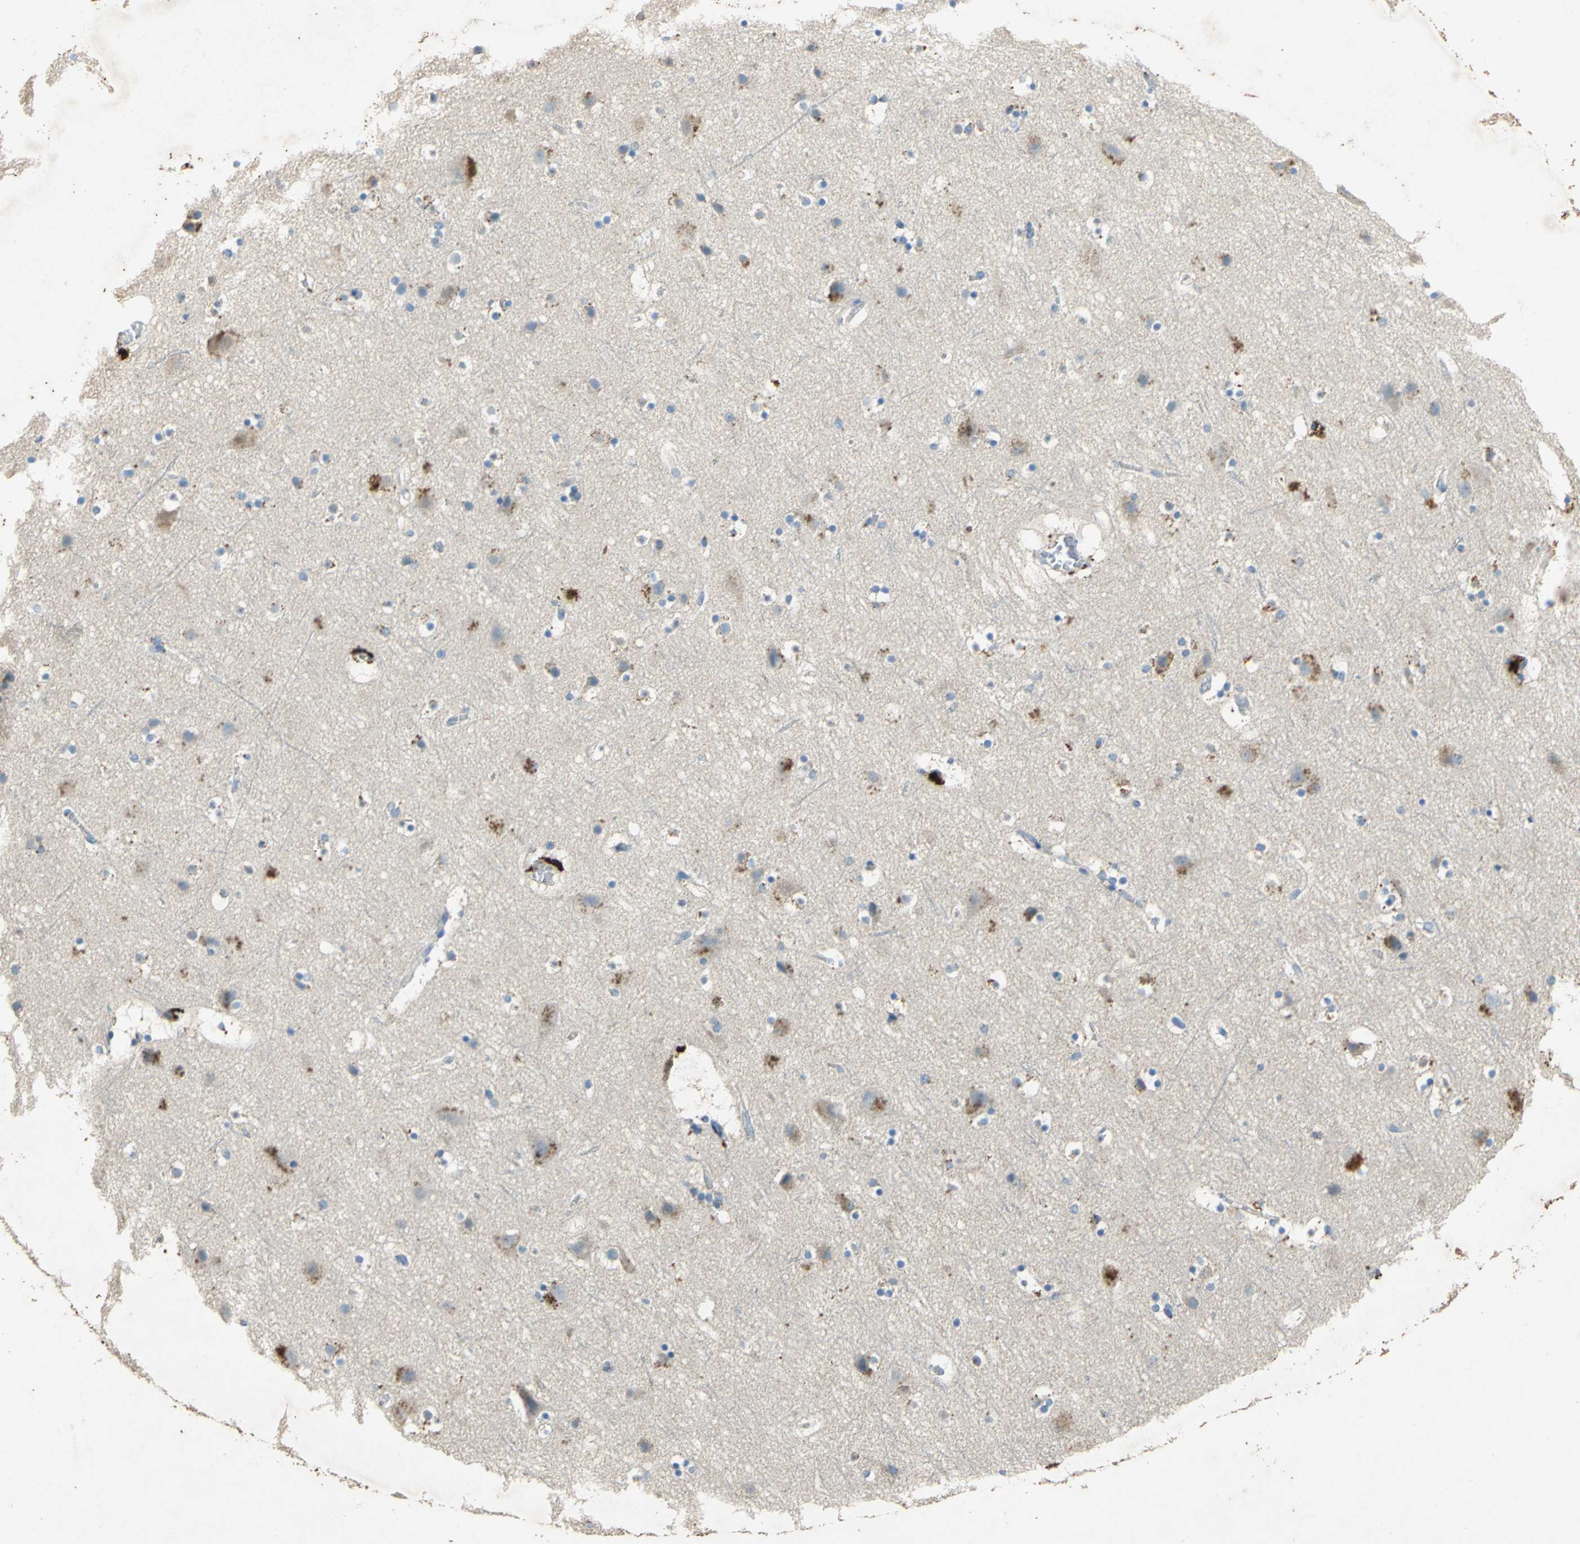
{"staining": {"intensity": "negative", "quantity": "none", "location": "none"}, "tissue": "cerebral cortex", "cell_type": "Endothelial cells", "image_type": "normal", "snomed": [{"axis": "morphology", "description": "Normal tissue, NOS"}, {"axis": "topography", "description": "Cerebral cortex"}], "caption": "The photomicrograph displays no staining of endothelial cells in normal cerebral cortex. (Brightfield microscopy of DAB (3,3'-diaminobenzidine) IHC at high magnification).", "gene": "ADAMTS5", "patient": {"sex": "male", "age": 45}}